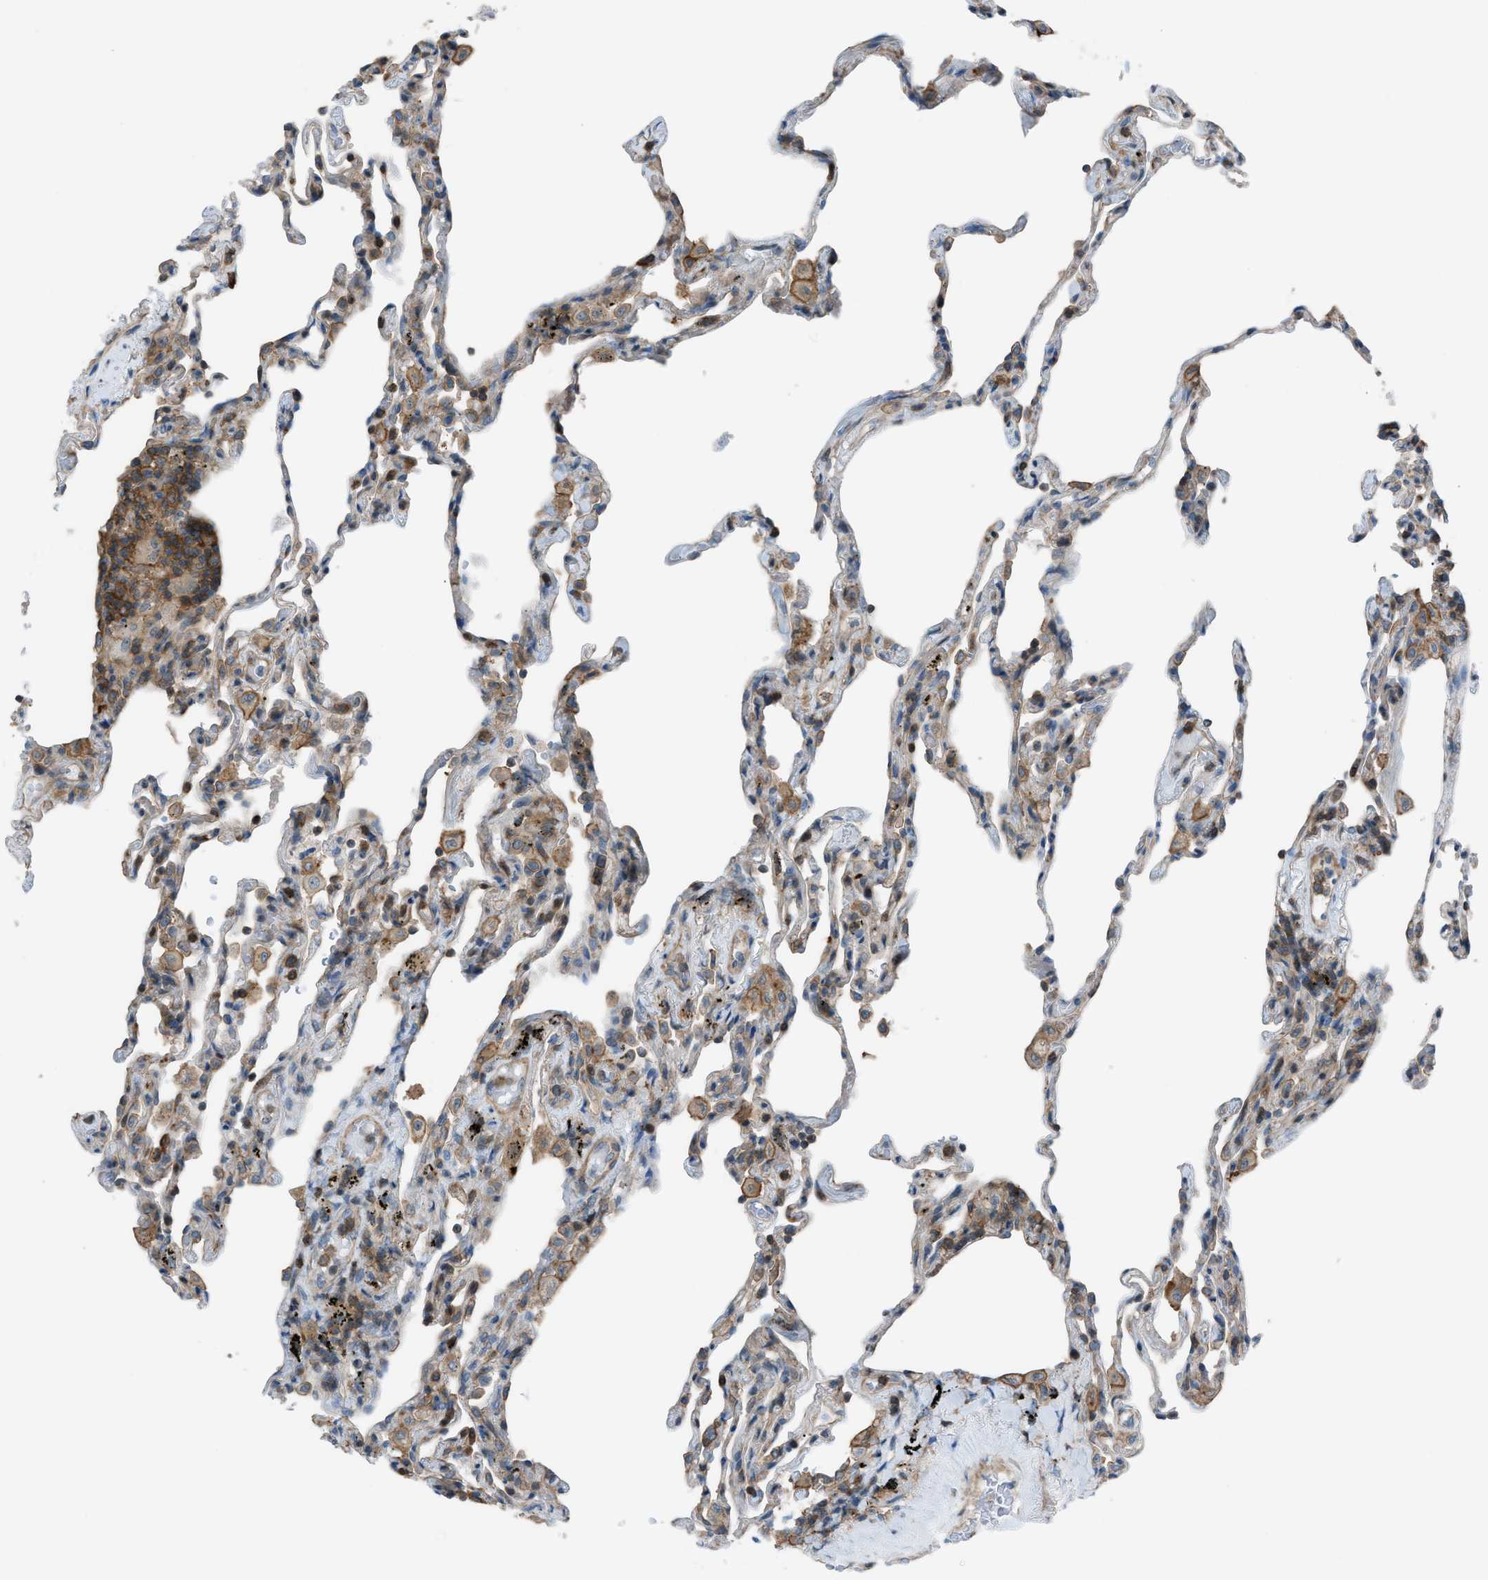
{"staining": {"intensity": "weak", "quantity": "25%-75%", "location": "cytoplasmic/membranous"}, "tissue": "lung", "cell_type": "Alveolar cells", "image_type": "normal", "snomed": [{"axis": "morphology", "description": "Normal tissue, NOS"}, {"axis": "topography", "description": "Lung"}], "caption": "The image shows a brown stain indicating the presence of a protein in the cytoplasmic/membranous of alveolar cells in lung. (DAB (3,3'-diaminobenzidine) = brown stain, brightfield microscopy at high magnification).", "gene": "DYRK1A", "patient": {"sex": "male", "age": 59}}